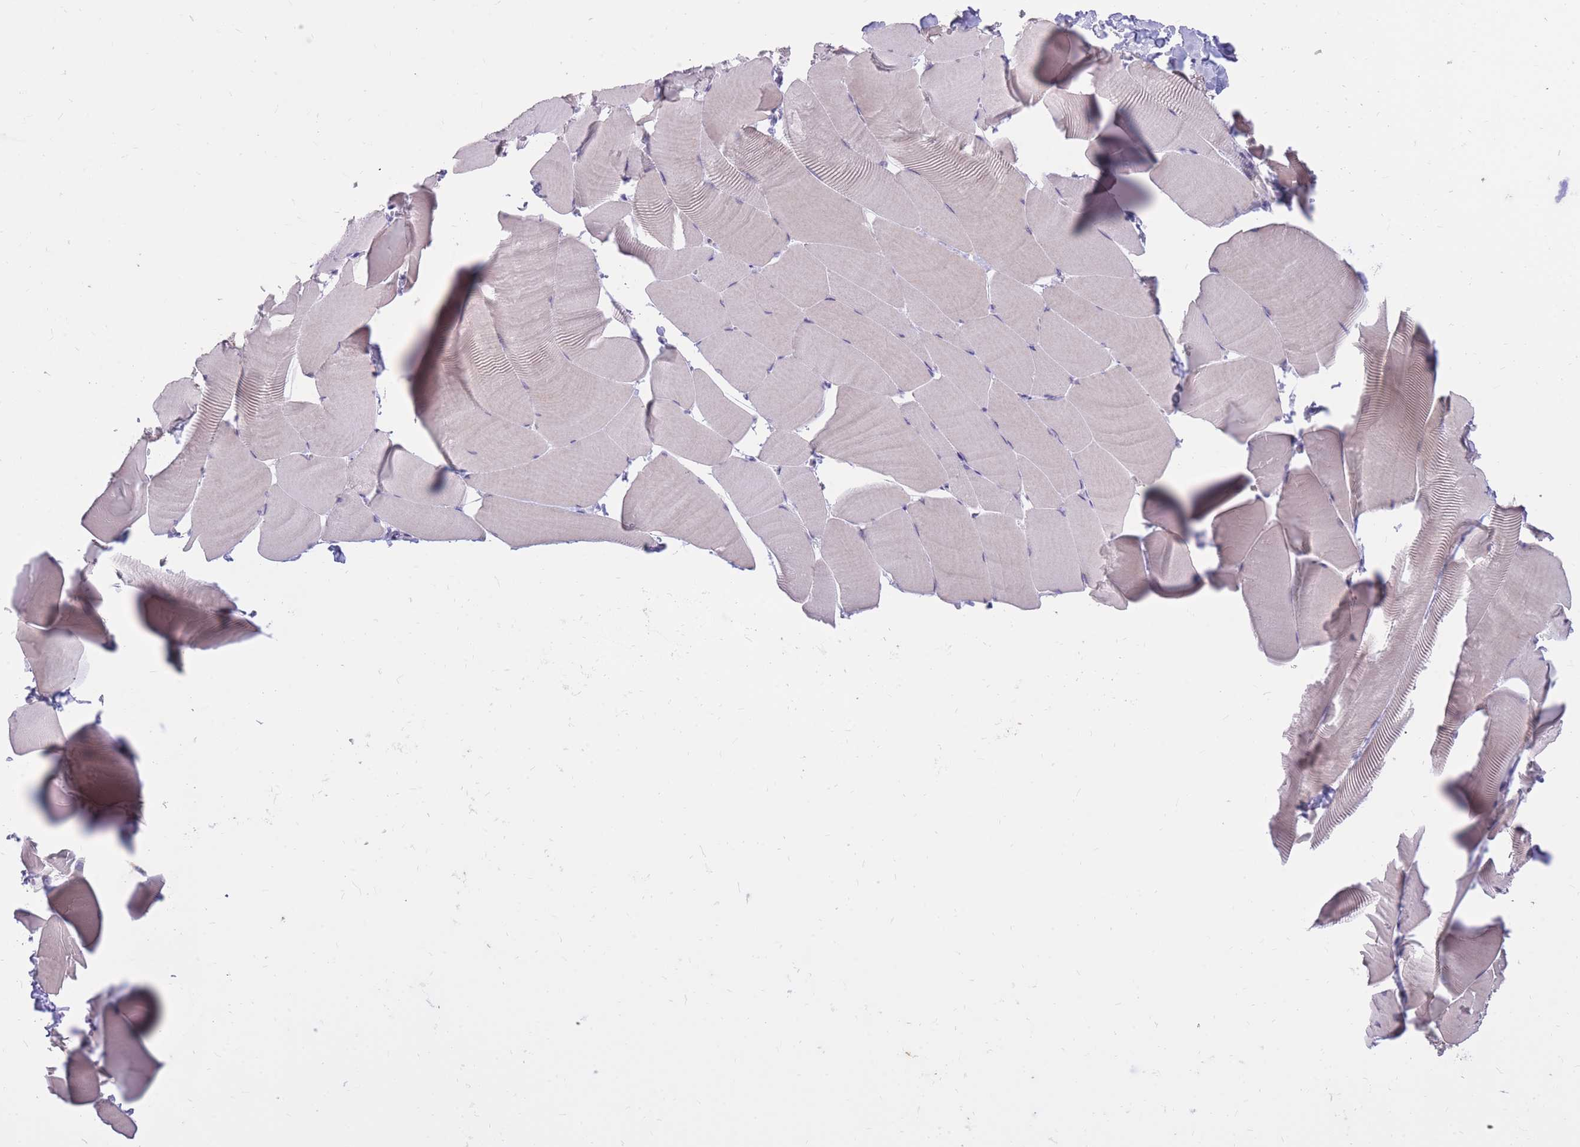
{"staining": {"intensity": "negative", "quantity": "none", "location": "none"}, "tissue": "skeletal muscle", "cell_type": "Myocytes", "image_type": "normal", "snomed": [{"axis": "morphology", "description": "Normal tissue, NOS"}, {"axis": "topography", "description": "Skeletal muscle"}], "caption": "Myocytes show no significant expression in benign skeletal muscle. (Stains: DAB IHC with hematoxylin counter stain, Microscopy: brightfield microscopy at high magnification).", "gene": "RNF170", "patient": {"sex": "male", "age": 25}}